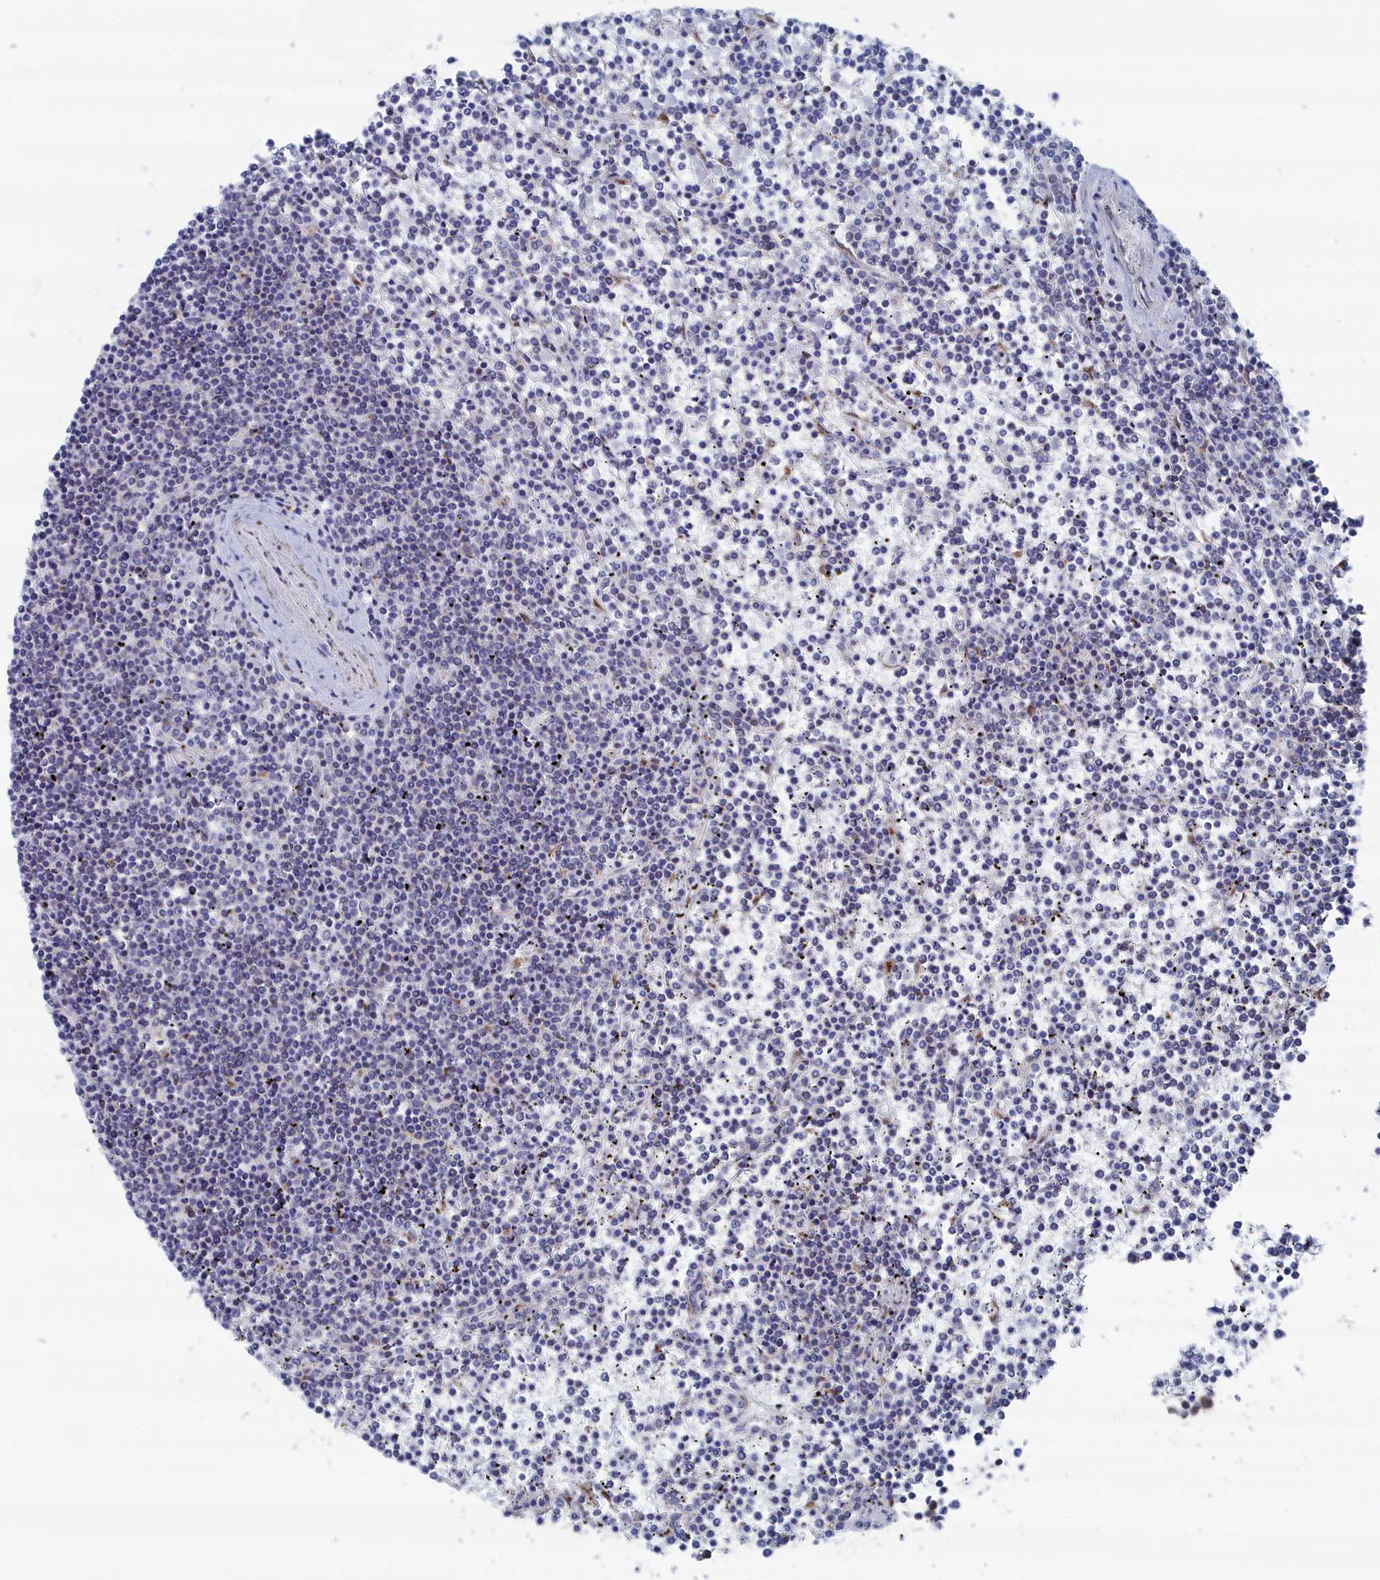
{"staining": {"intensity": "negative", "quantity": "none", "location": "none"}, "tissue": "lymphoma", "cell_type": "Tumor cells", "image_type": "cancer", "snomed": [{"axis": "morphology", "description": "Malignant lymphoma, non-Hodgkin's type, Low grade"}, {"axis": "topography", "description": "Spleen"}], "caption": "Immunohistochemistry (IHC) histopathology image of human lymphoma stained for a protein (brown), which demonstrates no staining in tumor cells.", "gene": "IRX1", "patient": {"sex": "female", "age": 19}}